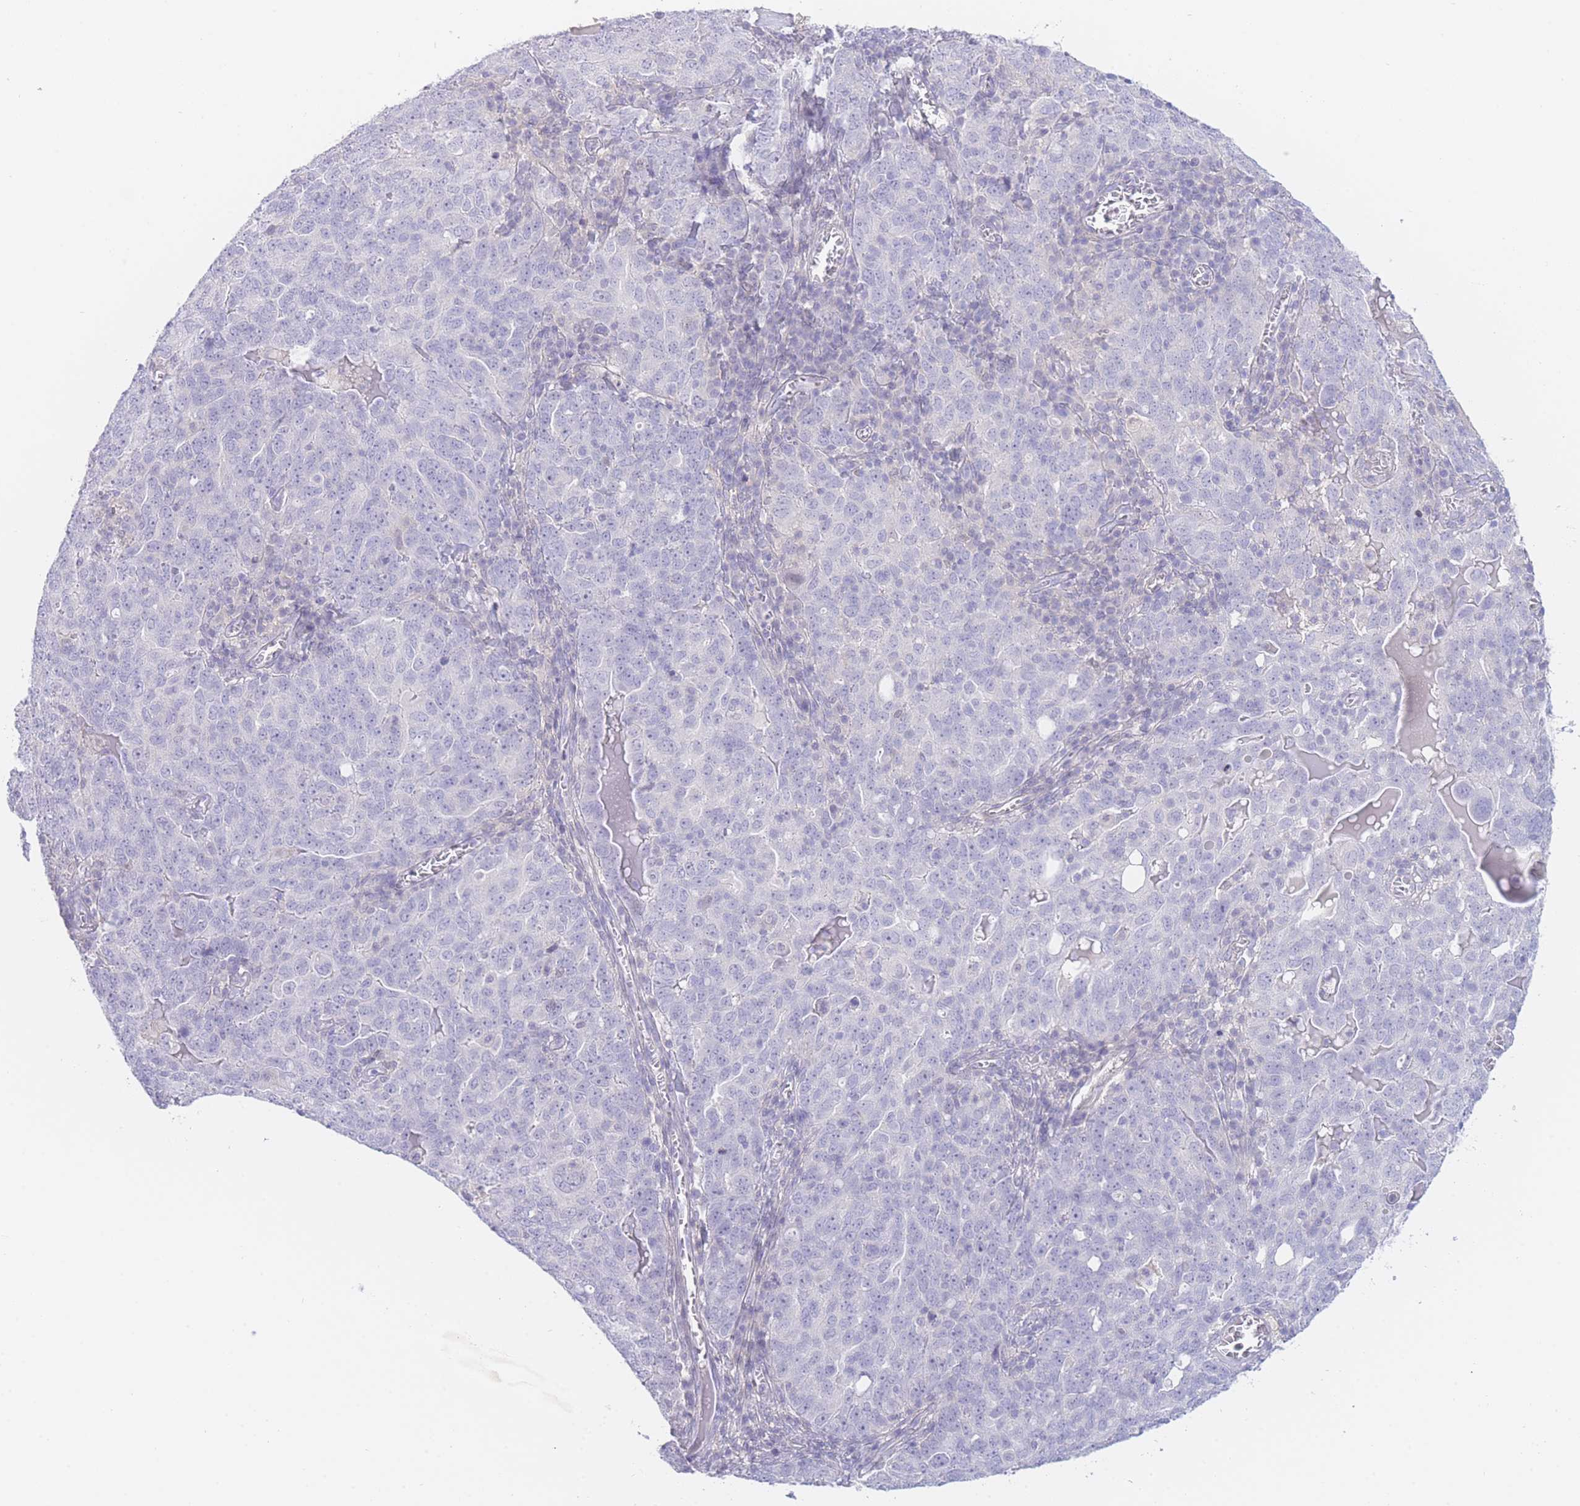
{"staining": {"intensity": "negative", "quantity": "none", "location": "none"}, "tissue": "ovarian cancer", "cell_type": "Tumor cells", "image_type": "cancer", "snomed": [{"axis": "morphology", "description": "Carcinoma, endometroid"}, {"axis": "topography", "description": "Ovary"}], "caption": "Immunohistochemical staining of human ovarian endometroid carcinoma demonstrates no significant staining in tumor cells.", "gene": "ZNF212", "patient": {"sex": "female", "age": 62}}